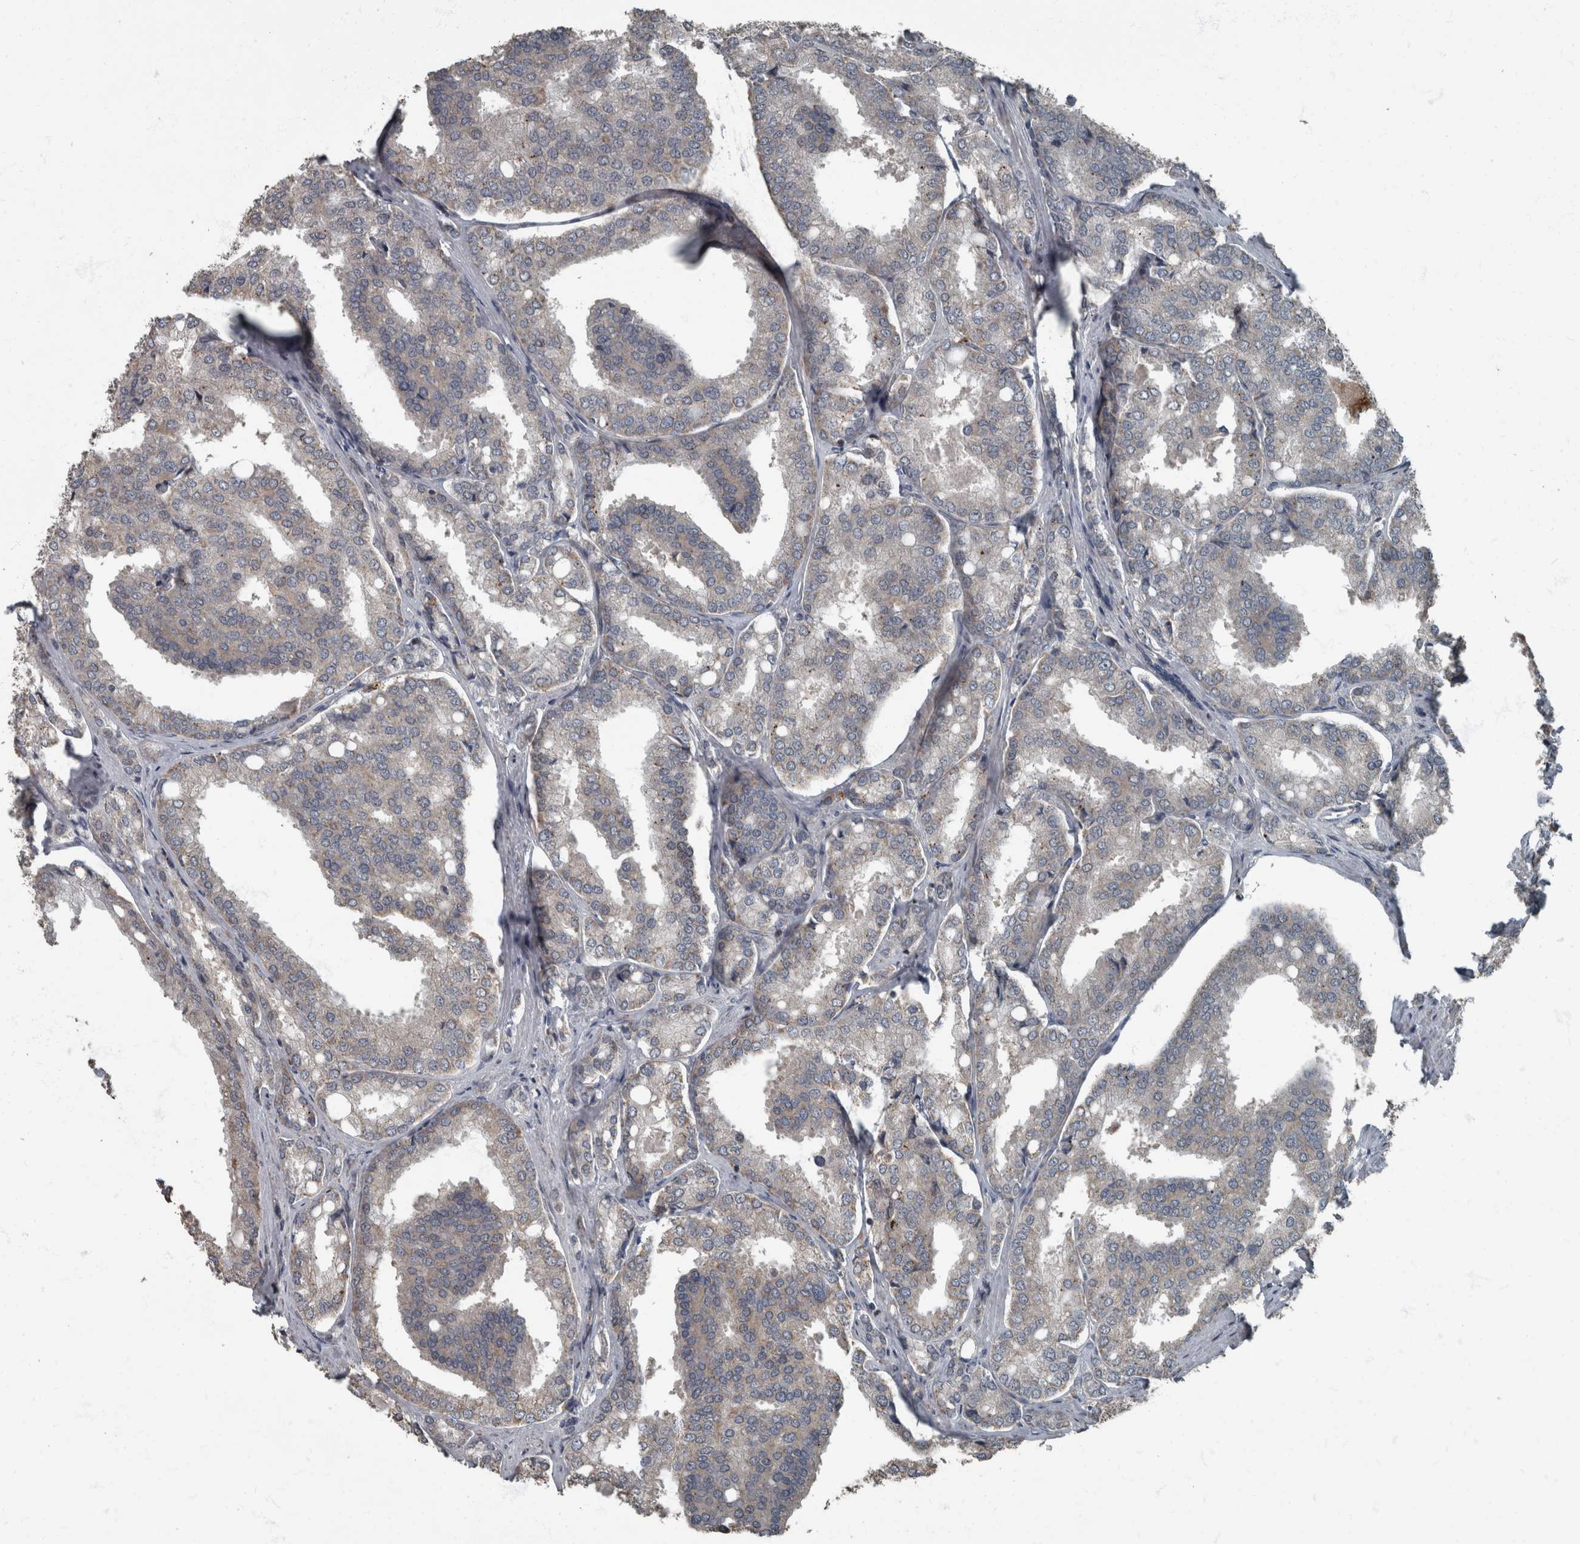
{"staining": {"intensity": "weak", "quantity": "<25%", "location": "cytoplasmic/membranous"}, "tissue": "prostate cancer", "cell_type": "Tumor cells", "image_type": "cancer", "snomed": [{"axis": "morphology", "description": "Adenocarcinoma, High grade"}, {"axis": "topography", "description": "Prostate"}], "caption": "DAB immunohistochemical staining of prostate high-grade adenocarcinoma displays no significant staining in tumor cells. (Immunohistochemistry (ihc), brightfield microscopy, high magnification).", "gene": "RABGGTB", "patient": {"sex": "male", "age": 50}}